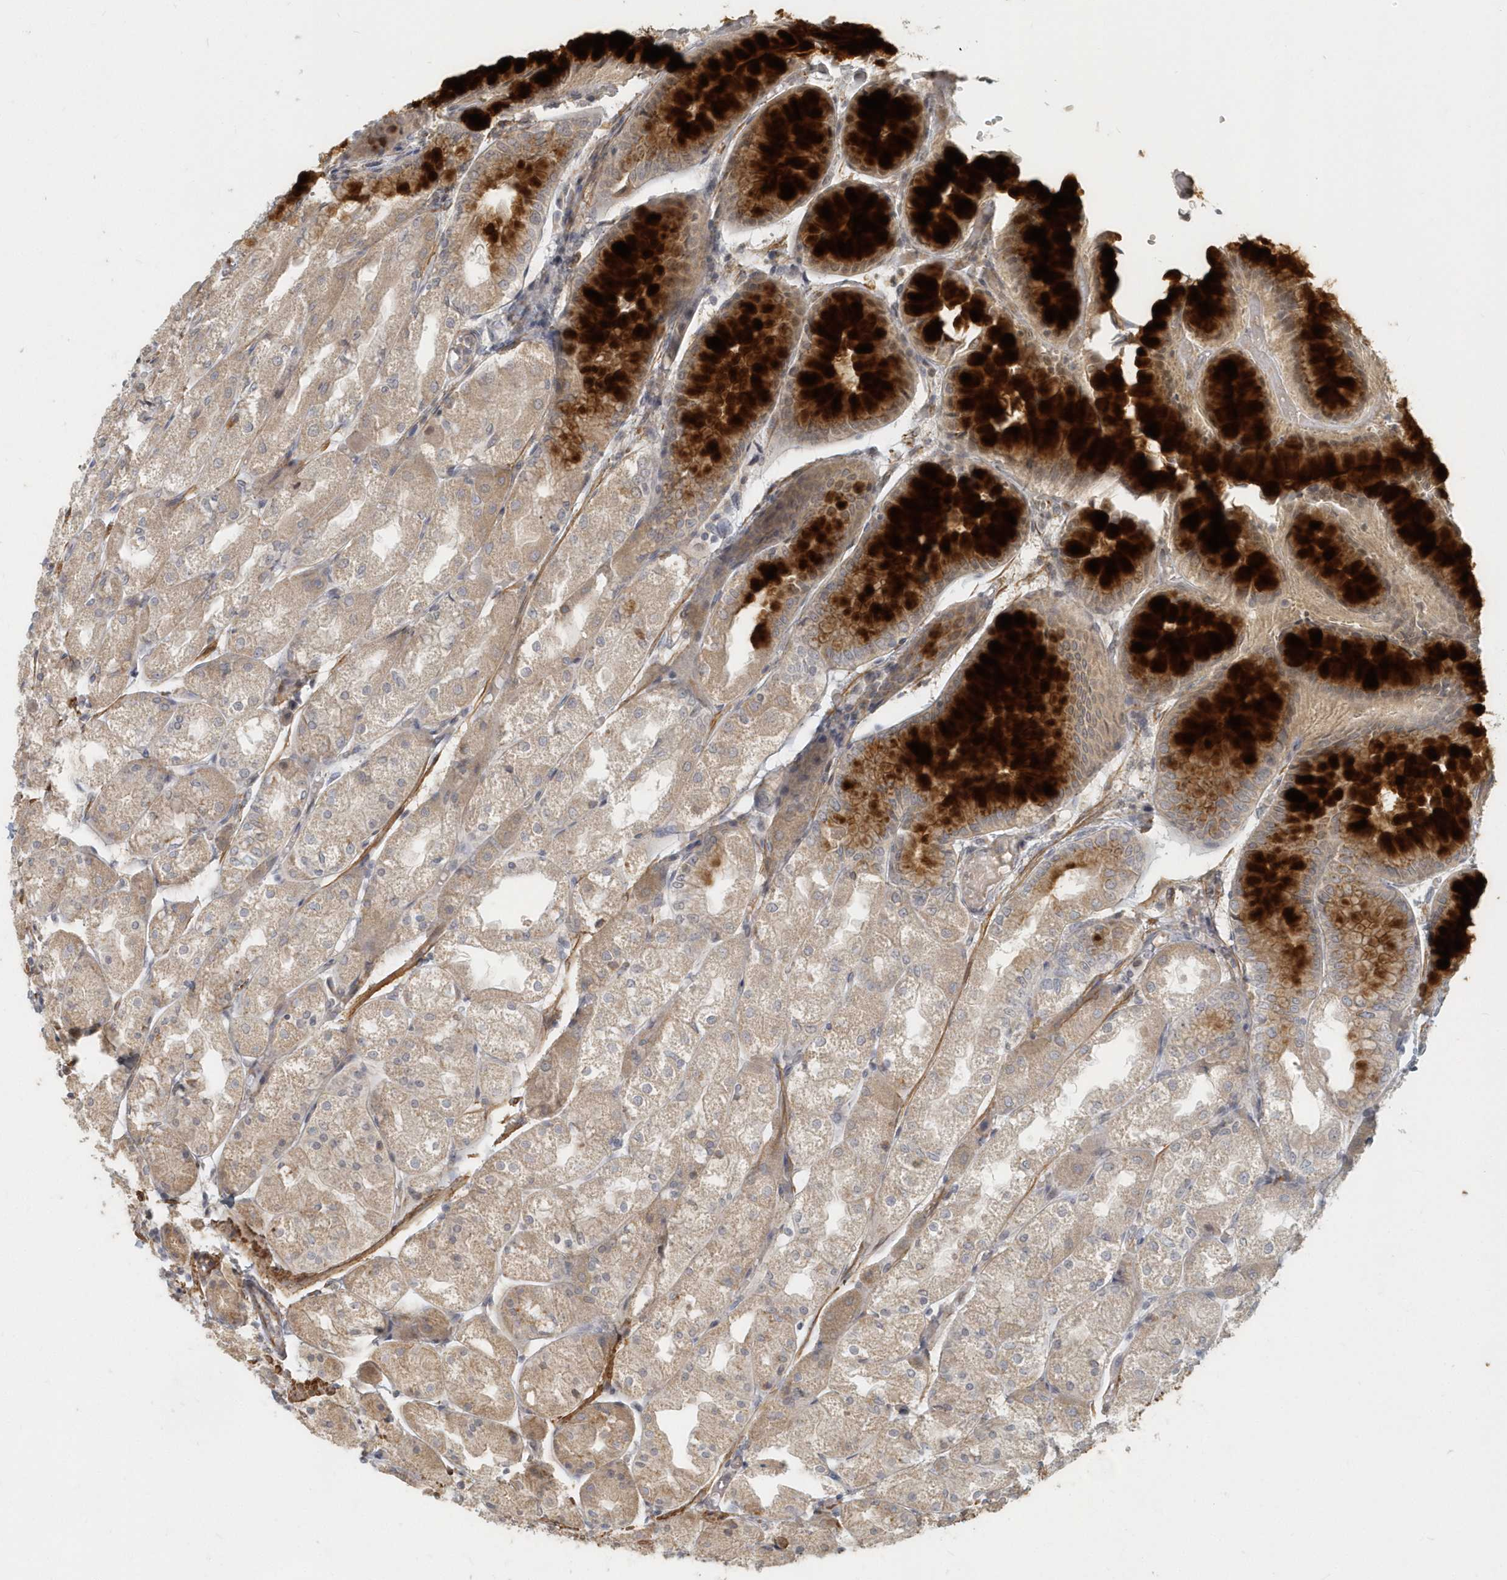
{"staining": {"intensity": "strong", "quantity": "25%-75%", "location": "cytoplasmic/membranous"}, "tissue": "stomach", "cell_type": "Glandular cells", "image_type": "normal", "snomed": [{"axis": "morphology", "description": "Normal tissue, NOS"}, {"axis": "topography", "description": "Stomach, upper"}], "caption": "The photomicrograph exhibits immunohistochemical staining of benign stomach. There is strong cytoplasmic/membranous positivity is present in approximately 25%-75% of glandular cells.", "gene": "NAPB", "patient": {"sex": "male", "age": 72}}